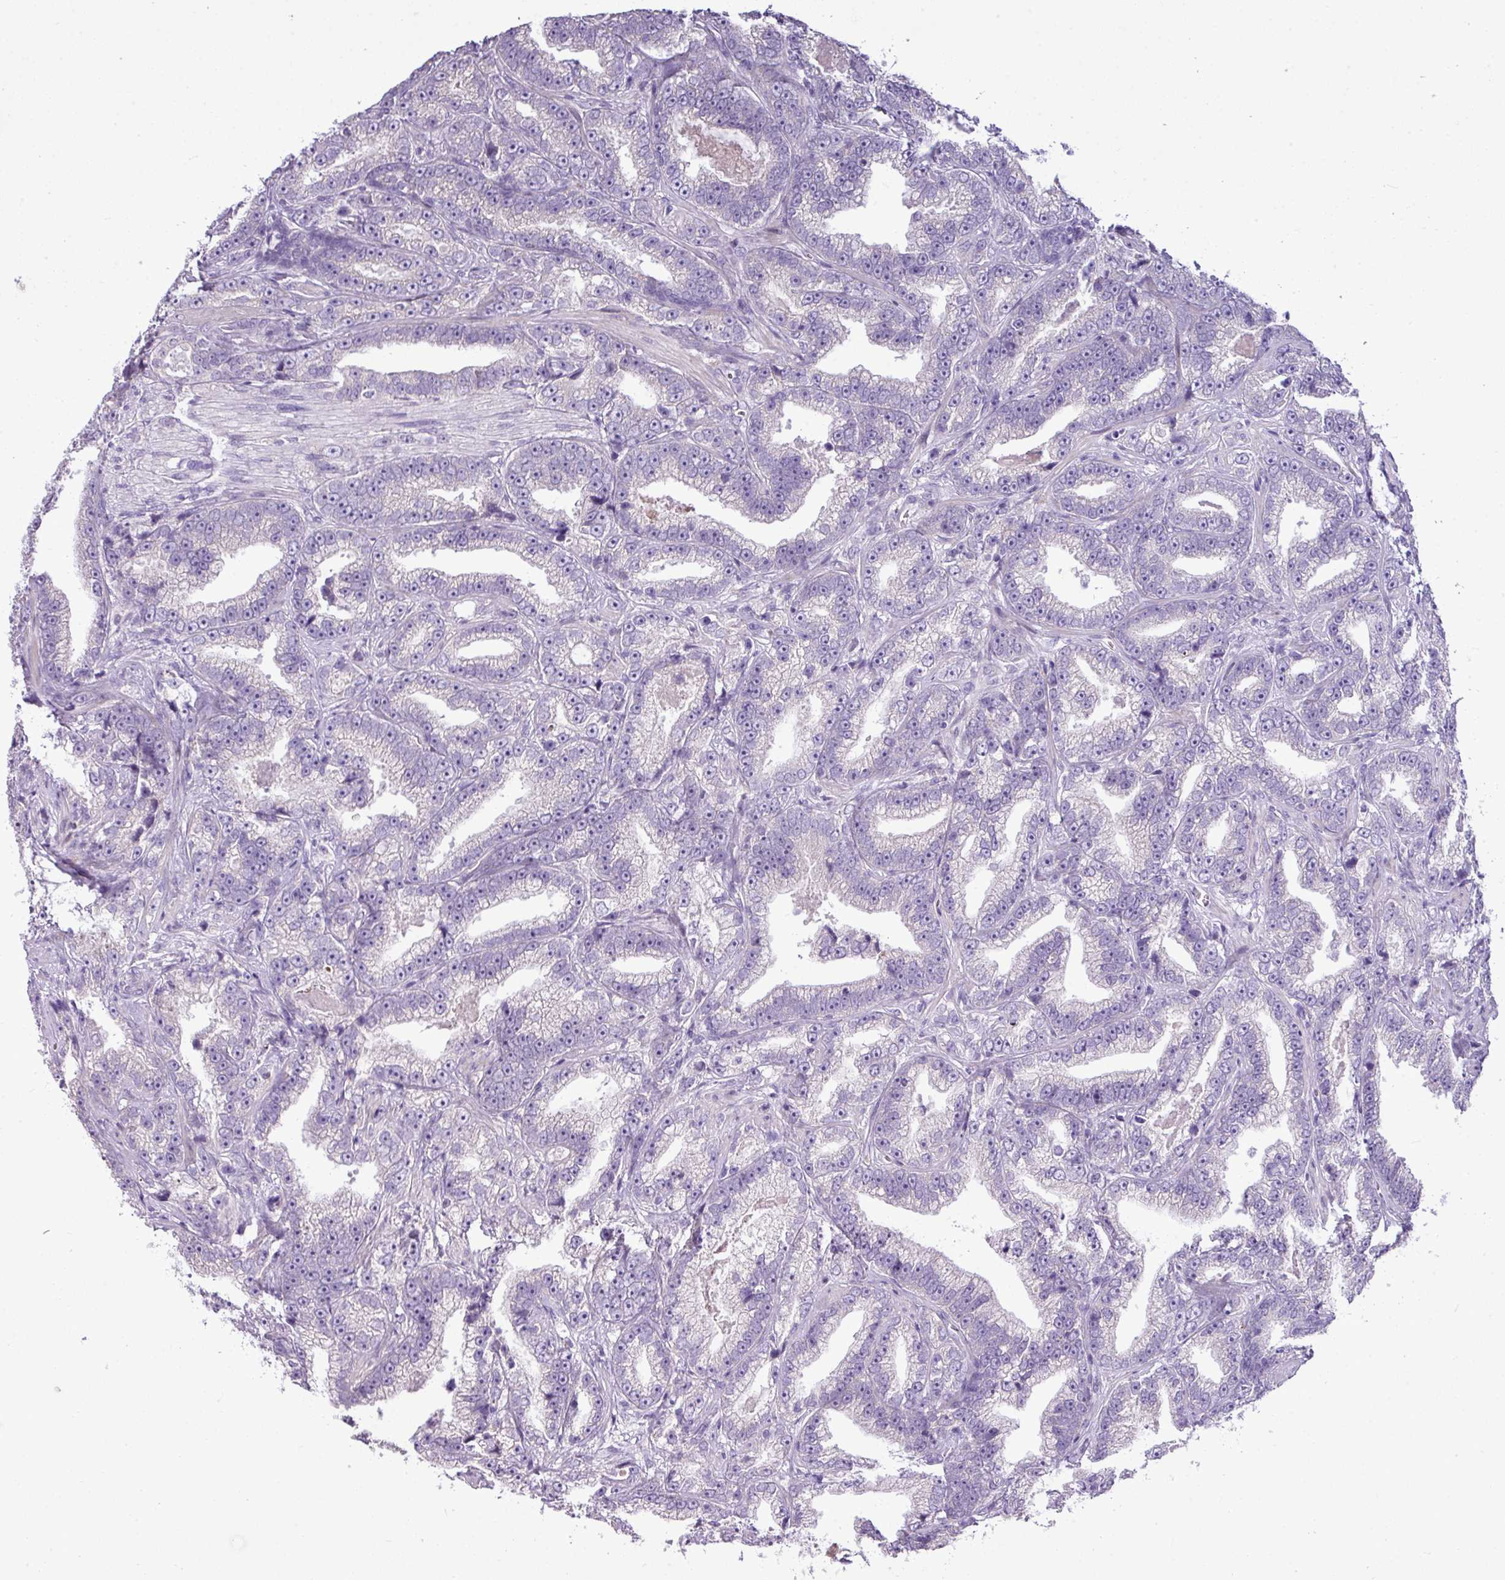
{"staining": {"intensity": "negative", "quantity": "none", "location": "none"}, "tissue": "prostate cancer", "cell_type": "Tumor cells", "image_type": "cancer", "snomed": [{"axis": "morphology", "description": "Adenocarcinoma, High grade"}, {"axis": "topography", "description": "Prostate and seminal vesicle, NOS"}], "caption": "Immunohistochemistry photomicrograph of human high-grade adenocarcinoma (prostate) stained for a protein (brown), which exhibits no expression in tumor cells.", "gene": "IL17A", "patient": {"sex": "male", "age": 67}}